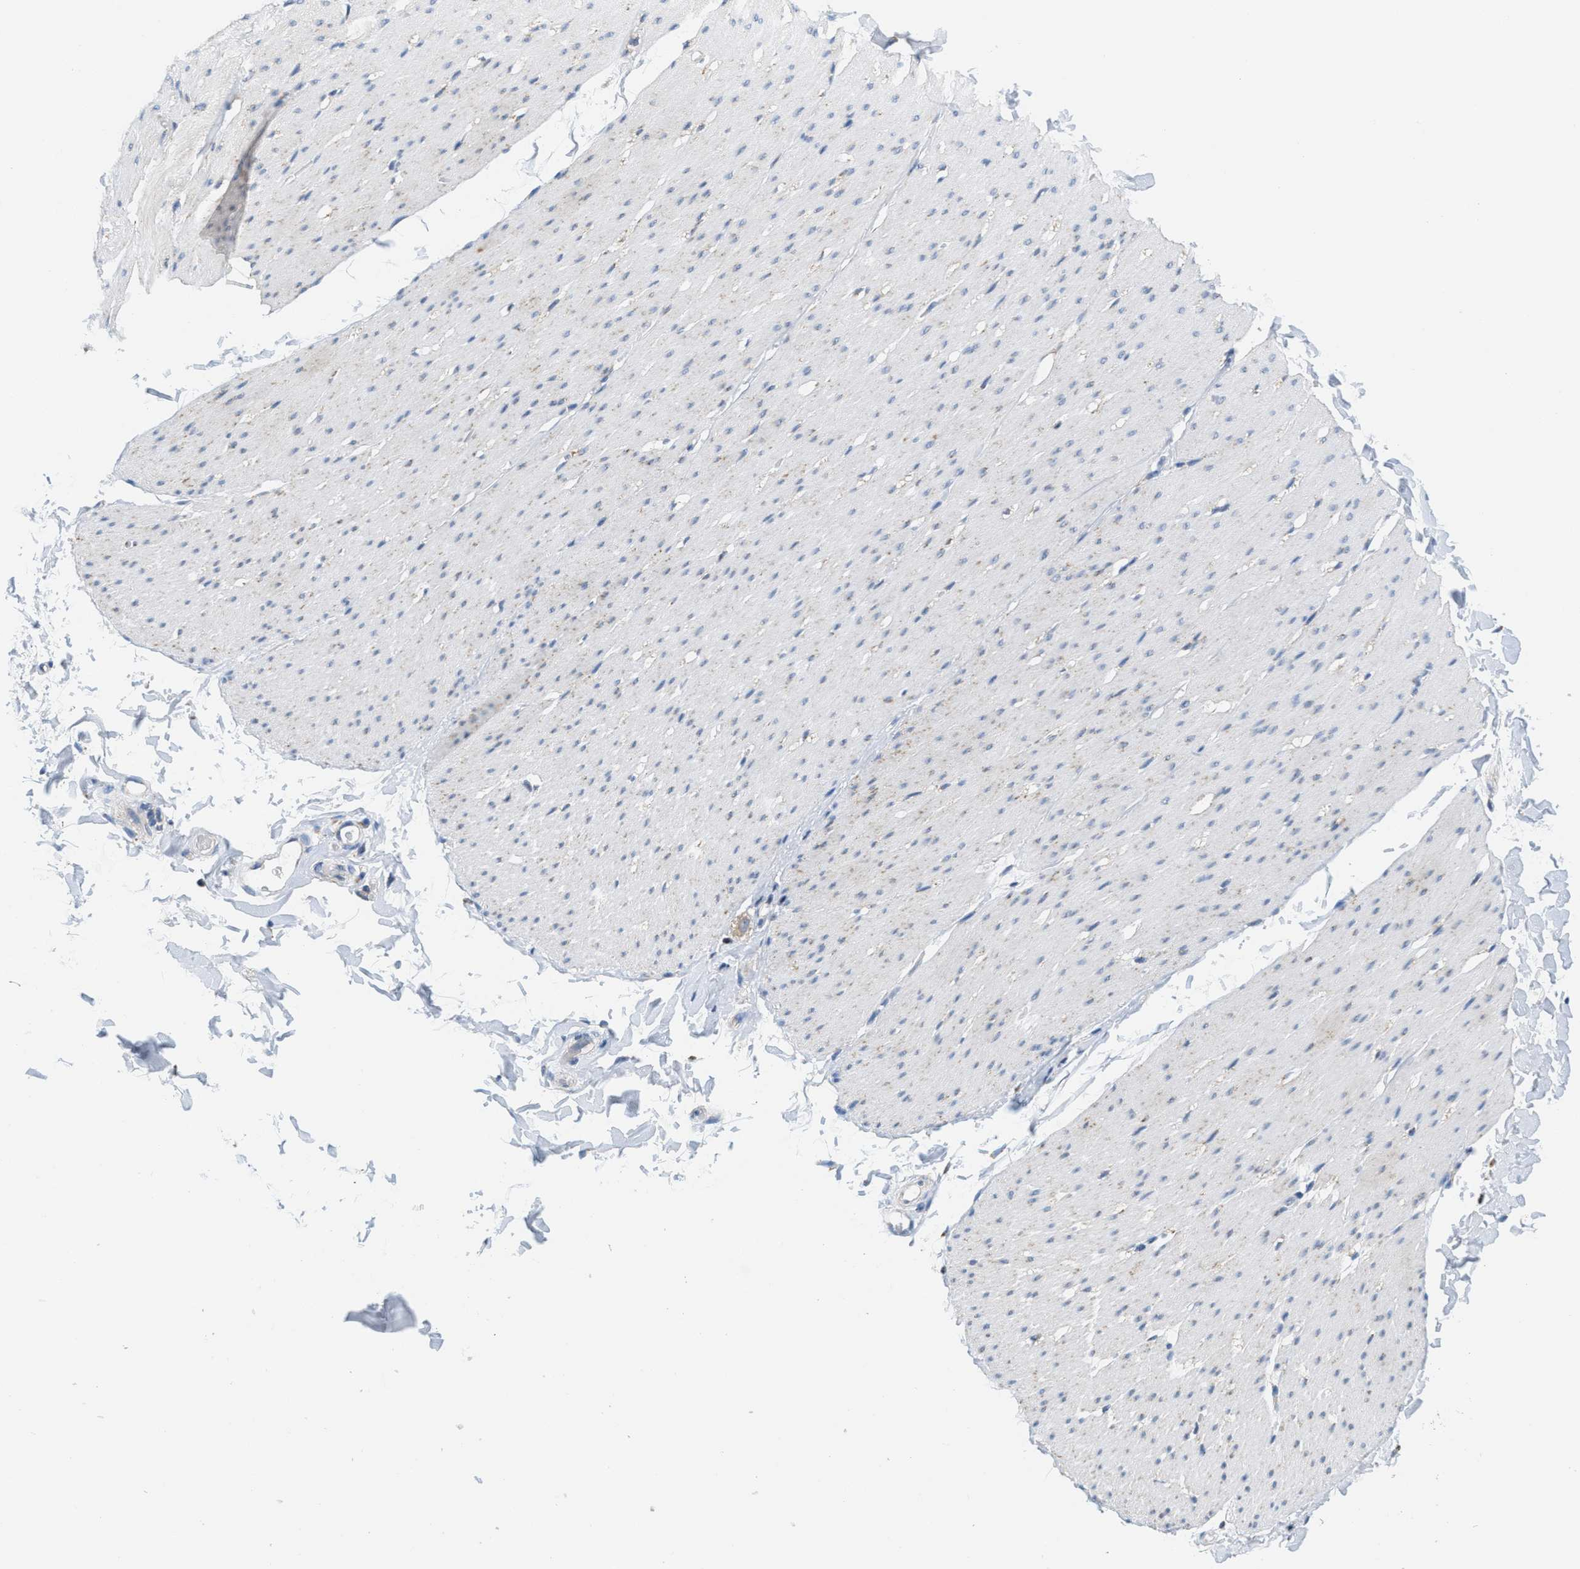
{"staining": {"intensity": "weak", "quantity": "25%-75%", "location": "cytoplasmic/membranous"}, "tissue": "smooth muscle", "cell_type": "Smooth muscle cells", "image_type": "normal", "snomed": [{"axis": "morphology", "description": "Normal tissue, NOS"}, {"axis": "topography", "description": "Smooth muscle"}, {"axis": "topography", "description": "Colon"}], "caption": "Protein staining of normal smooth muscle demonstrates weak cytoplasmic/membranous staining in approximately 25%-75% of smooth muscle cells.", "gene": "KCNJ5", "patient": {"sex": "male", "age": 67}}